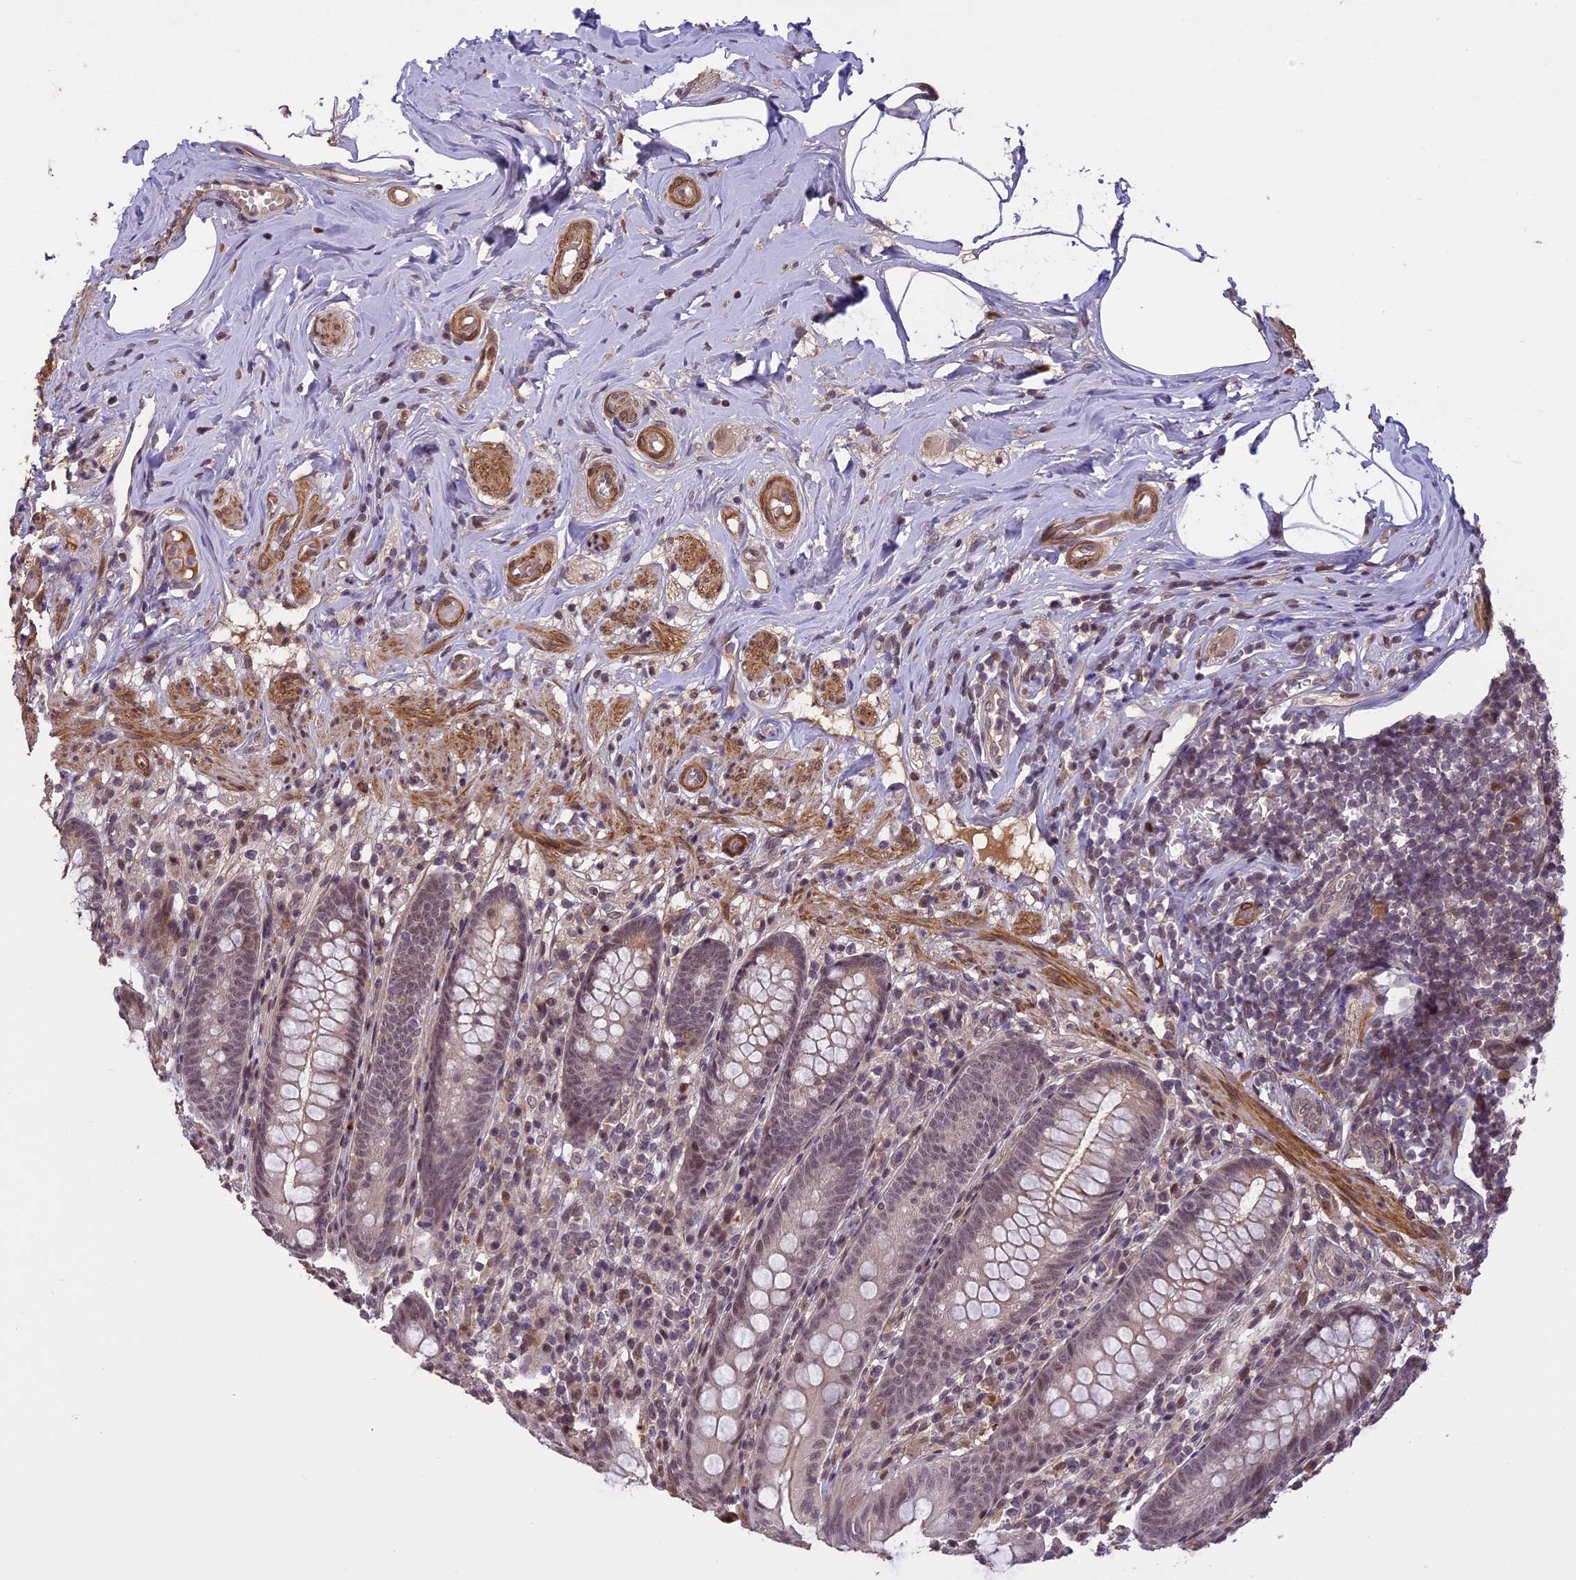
{"staining": {"intensity": "moderate", "quantity": "<25%", "location": "cytoplasmic/membranous"}, "tissue": "appendix", "cell_type": "Glandular cells", "image_type": "normal", "snomed": [{"axis": "morphology", "description": "Normal tissue, NOS"}, {"axis": "topography", "description": "Appendix"}], "caption": "A brown stain labels moderate cytoplasmic/membranous positivity of a protein in glandular cells of unremarkable human appendix.", "gene": "PRELID2", "patient": {"sex": "male", "age": 55}}